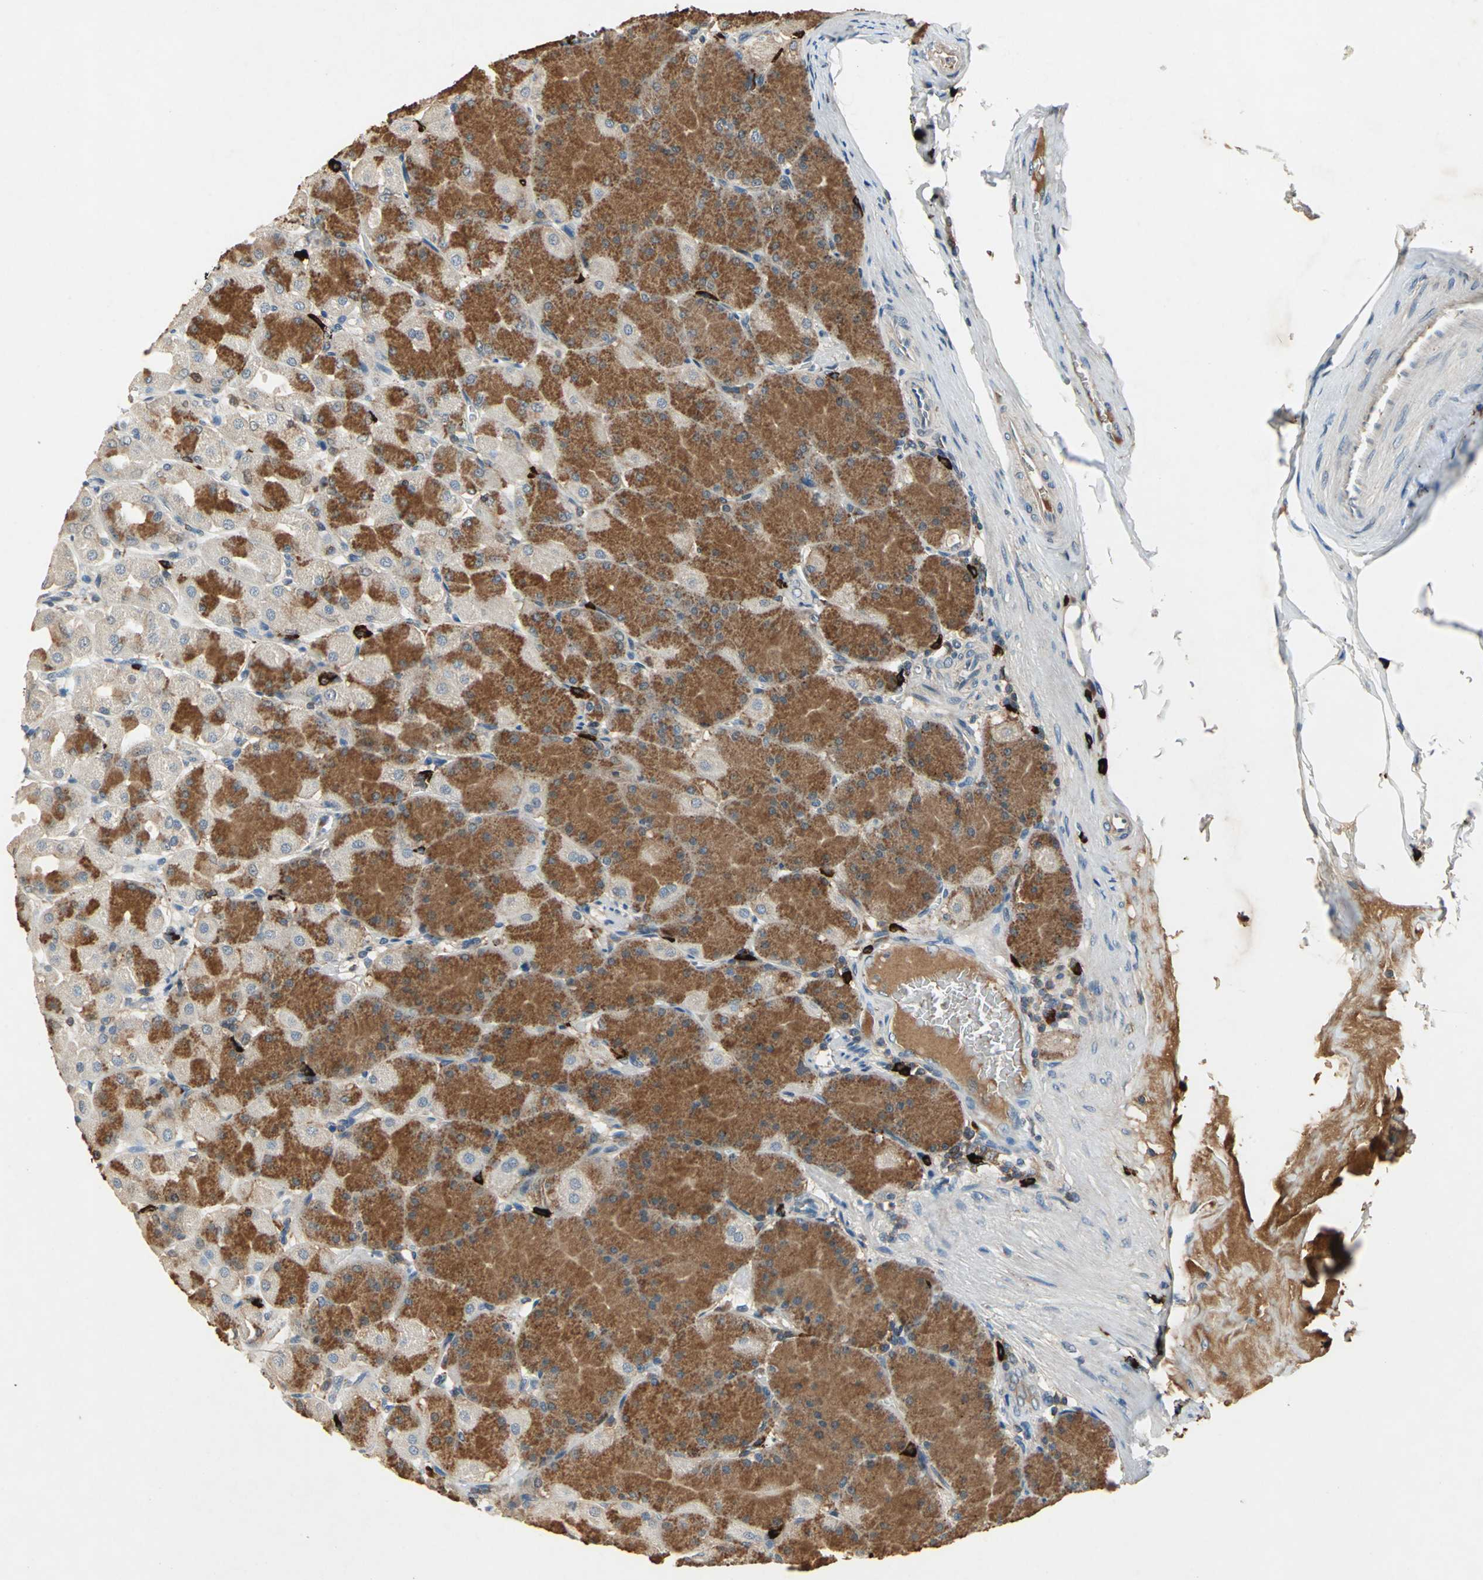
{"staining": {"intensity": "moderate", "quantity": "25%-75%", "location": "cytoplasmic/membranous"}, "tissue": "stomach", "cell_type": "Glandular cells", "image_type": "normal", "snomed": [{"axis": "morphology", "description": "Normal tissue, NOS"}, {"axis": "topography", "description": "Stomach, upper"}], "caption": "Glandular cells exhibit medium levels of moderate cytoplasmic/membranous staining in about 25%-75% of cells in benign human stomach. (DAB (3,3'-diaminobenzidine) IHC, brown staining for protein, blue staining for nuclei).", "gene": "SLC19A2", "patient": {"sex": "female", "age": 56}}